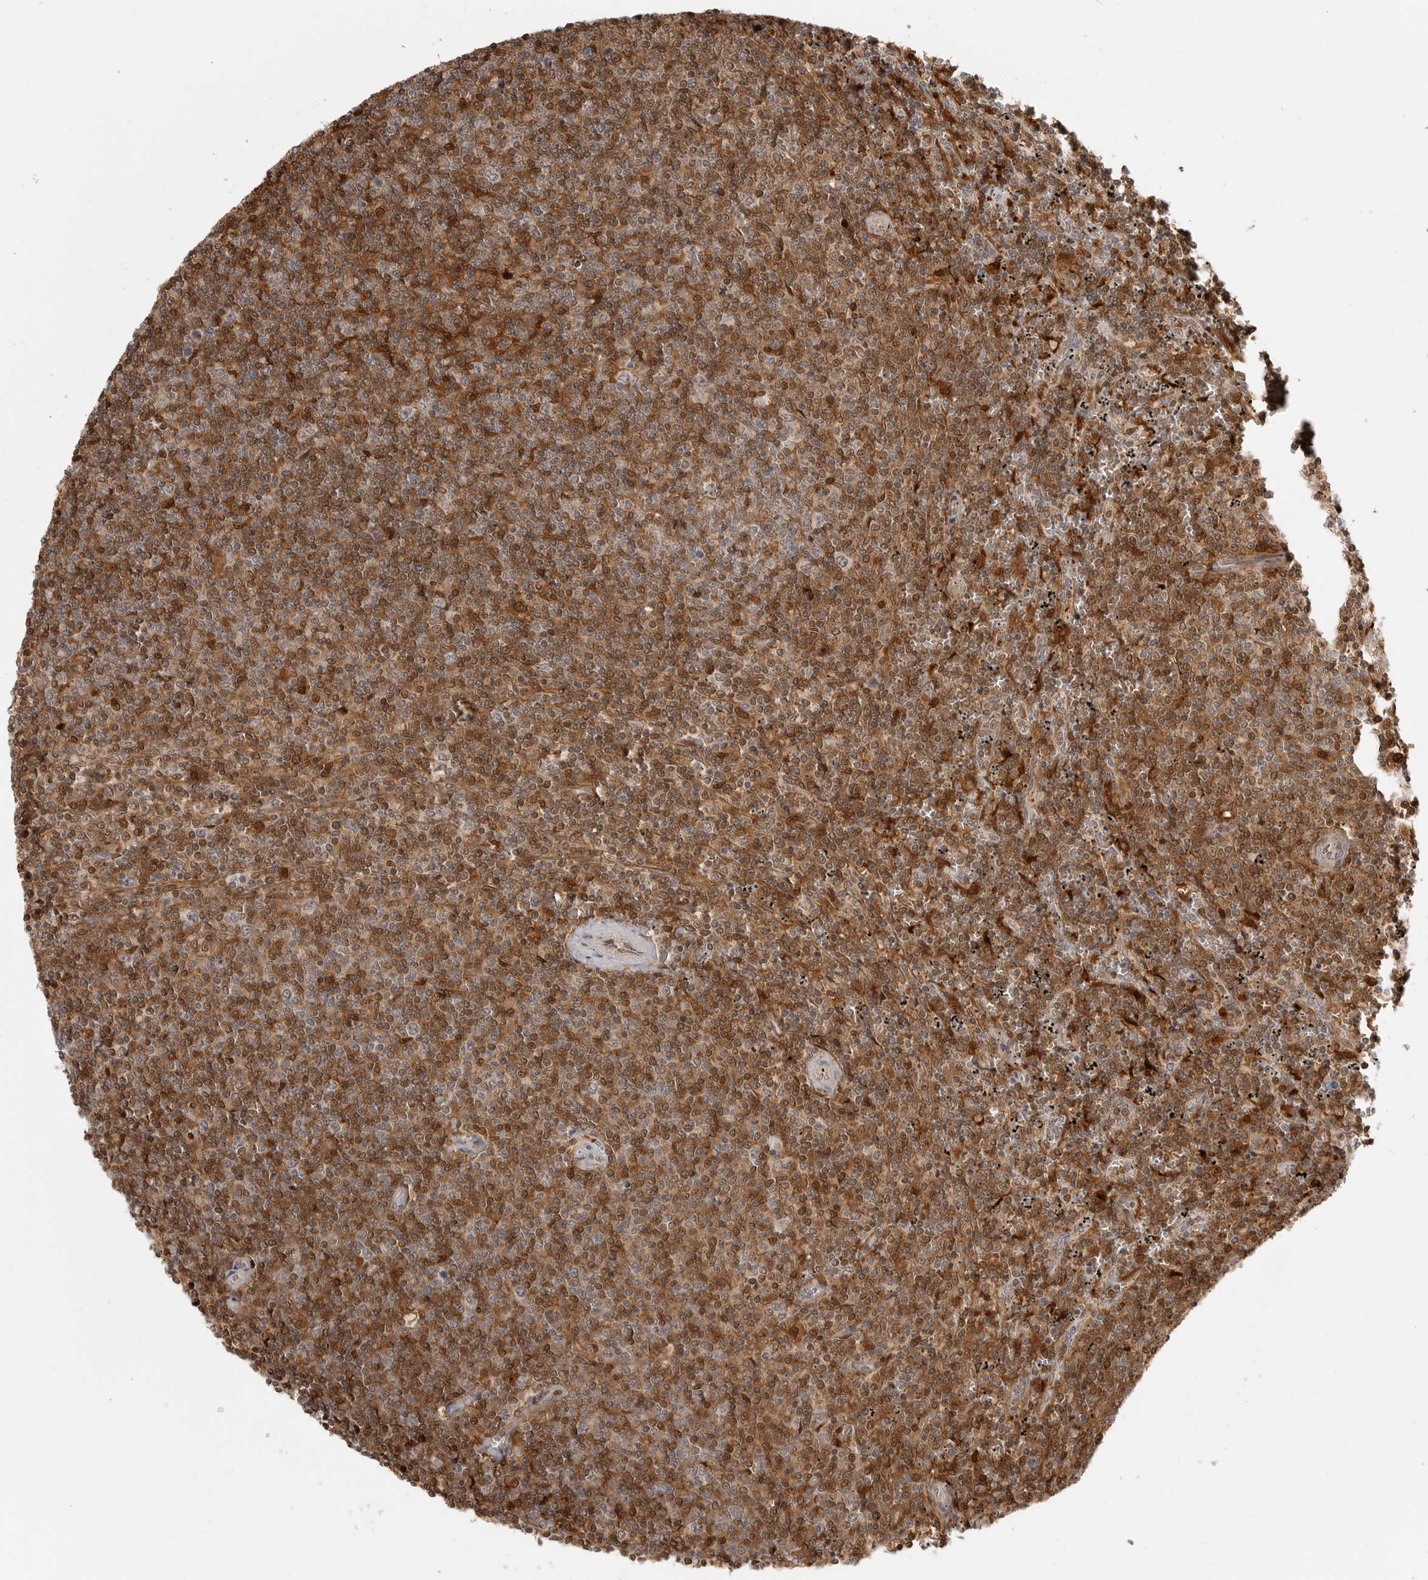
{"staining": {"intensity": "moderate", "quantity": ">75%", "location": "cytoplasmic/membranous,nuclear"}, "tissue": "lymphoma", "cell_type": "Tumor cells", "image_type": "cancer", "snomed": [{"axis": "morphology", "description": "Malignant lymphoma, non-Hodgkin's type, Low grade"}, {"axis": "topography", "description": "Spleen"}], "caption": "The immunohistochemical stain shows moderate cytoplasmic/membranous and nuclear staining in tumor cells of low-grade malignant lymphoma, non-Hodgkin's type tissue.", "gene": "CTIF", "patient": {"sex": "female", "age": 50}}